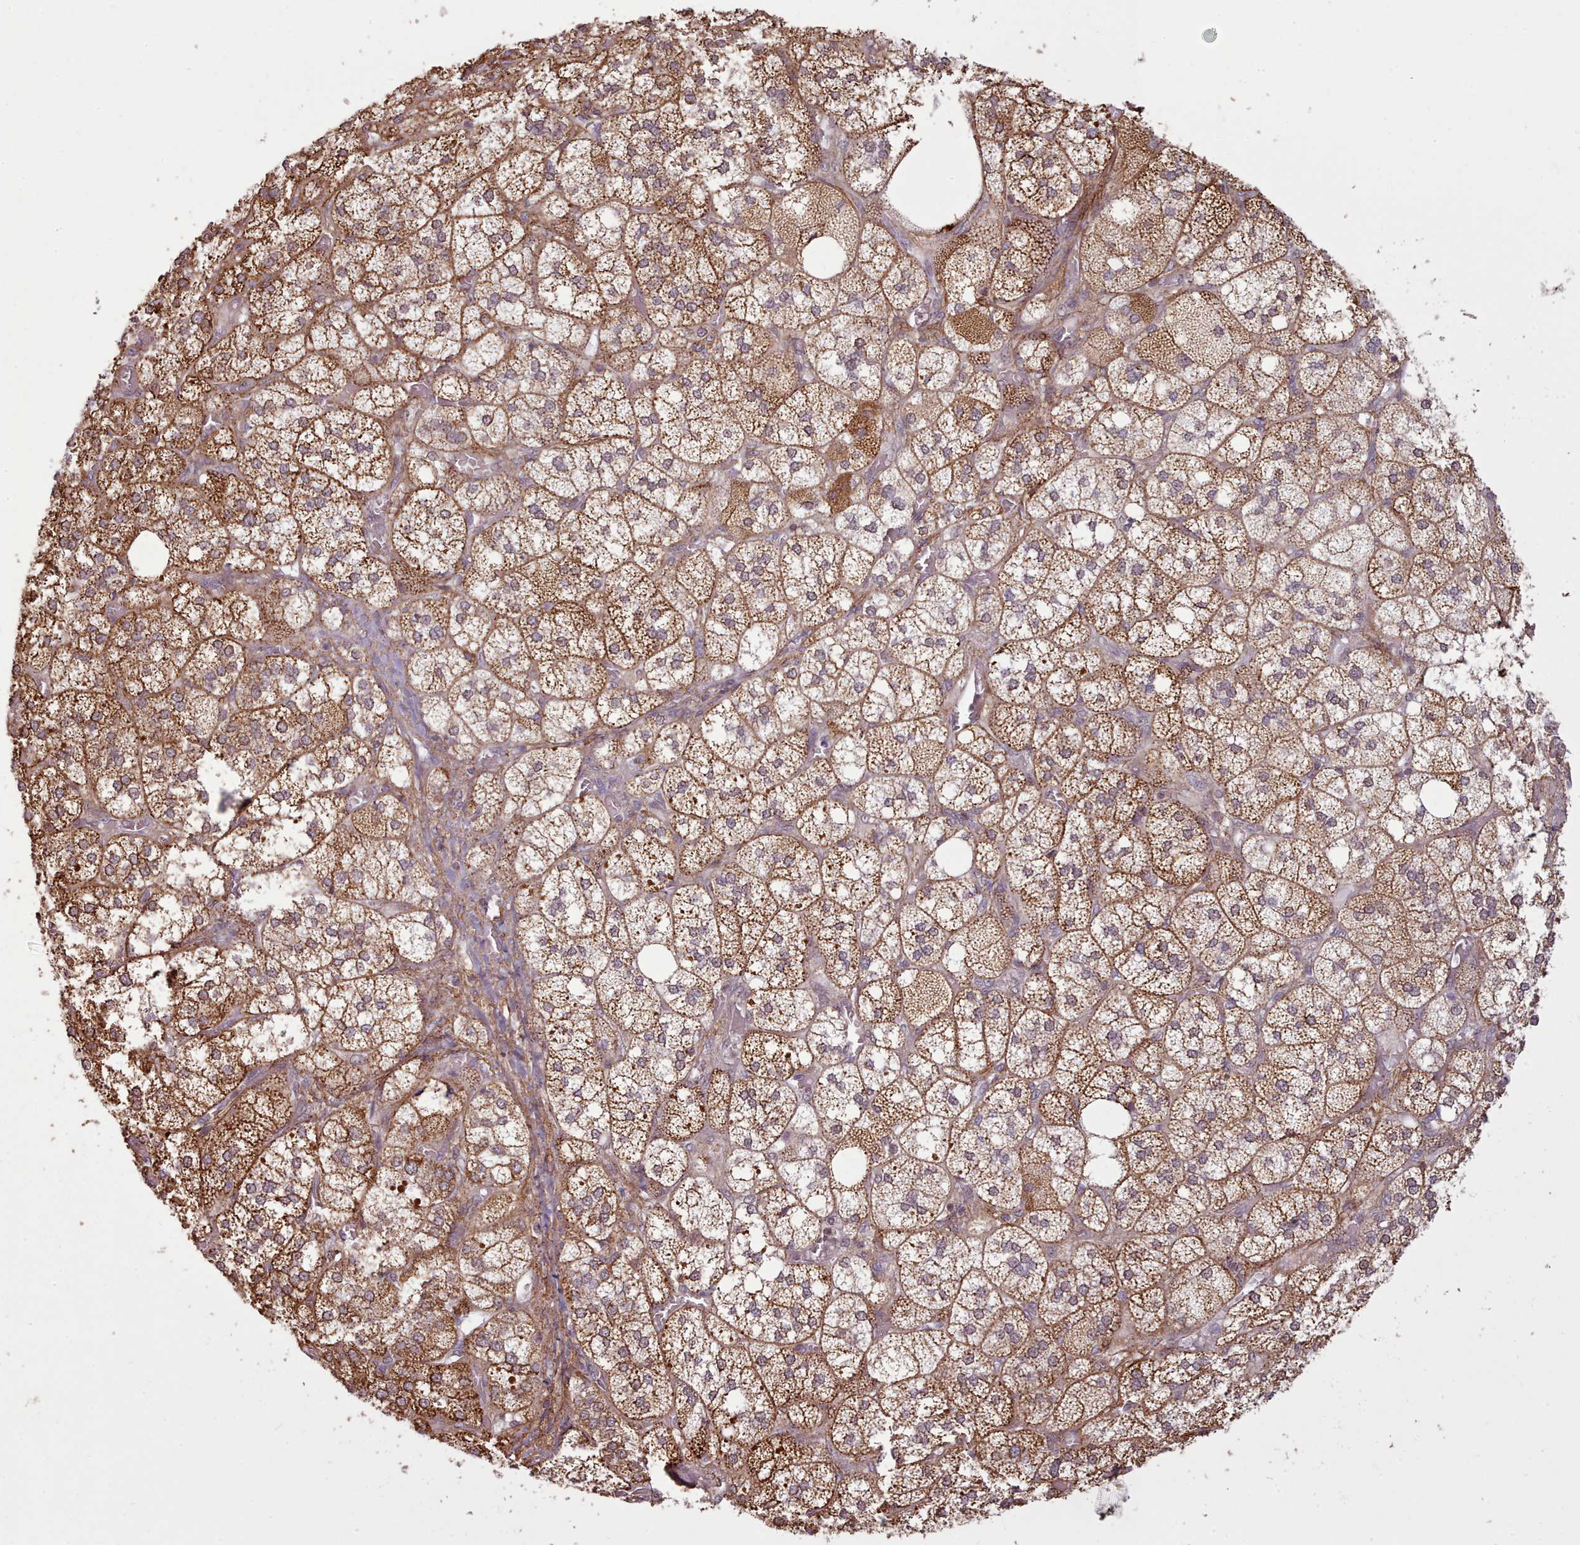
{"staining": {"intensity": "strong", "quantity": ">75%", "location": "cytoplasmic/membranous"}, "tissue": "adrenal gland", "cell_type": "Glandular cells", "image_type": "normal", "snomed": [{"axis": "morphology", "description": "Normal tissue, NOS"}, {"axis": "topography", "description": "Adrenal gland"}], "caption": "IHC micrograph of normal human adrenal gland stained for a protein (brown), which exhibits high levels of strong cytoplasmic/membranous positivity in approximately >75% of glandular cells.", "gene": "ZMYM4", "patient": {"sex": "male", "age": 61}}